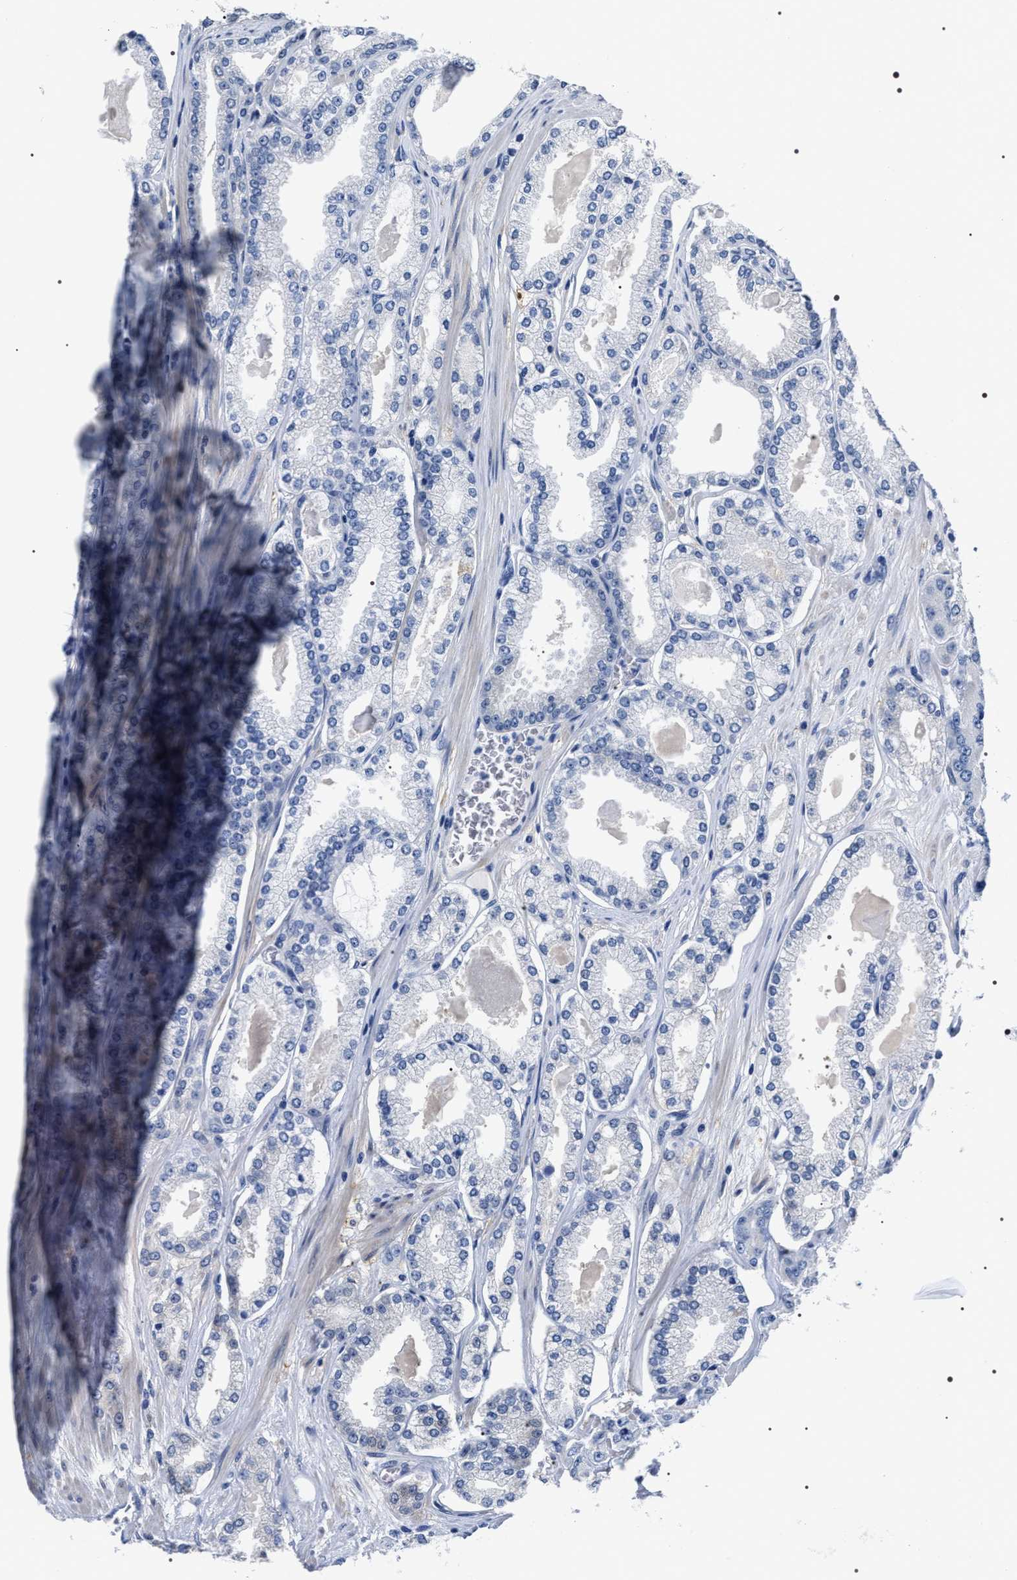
{"staining": {"intensity": "negative", "quantity": "none", "location": "none"}, "tissue": "prostate cancer", "cell_type": "Tumor cells", "image_type": "cancer", "snomed": [{"axis": "morphology", "description": "Adenocarcinoma, High grade"}, {"axis": "topography", "description": "Prostate"}], "caption": "This histopathology image is of prostate cancer stained with IHC to label a protein in brown with the nuclei are counter-stained blue. There is no positivity in tumor cells.", "gene": "ADH4", "patient": {"sex": "male", "age": 71}}